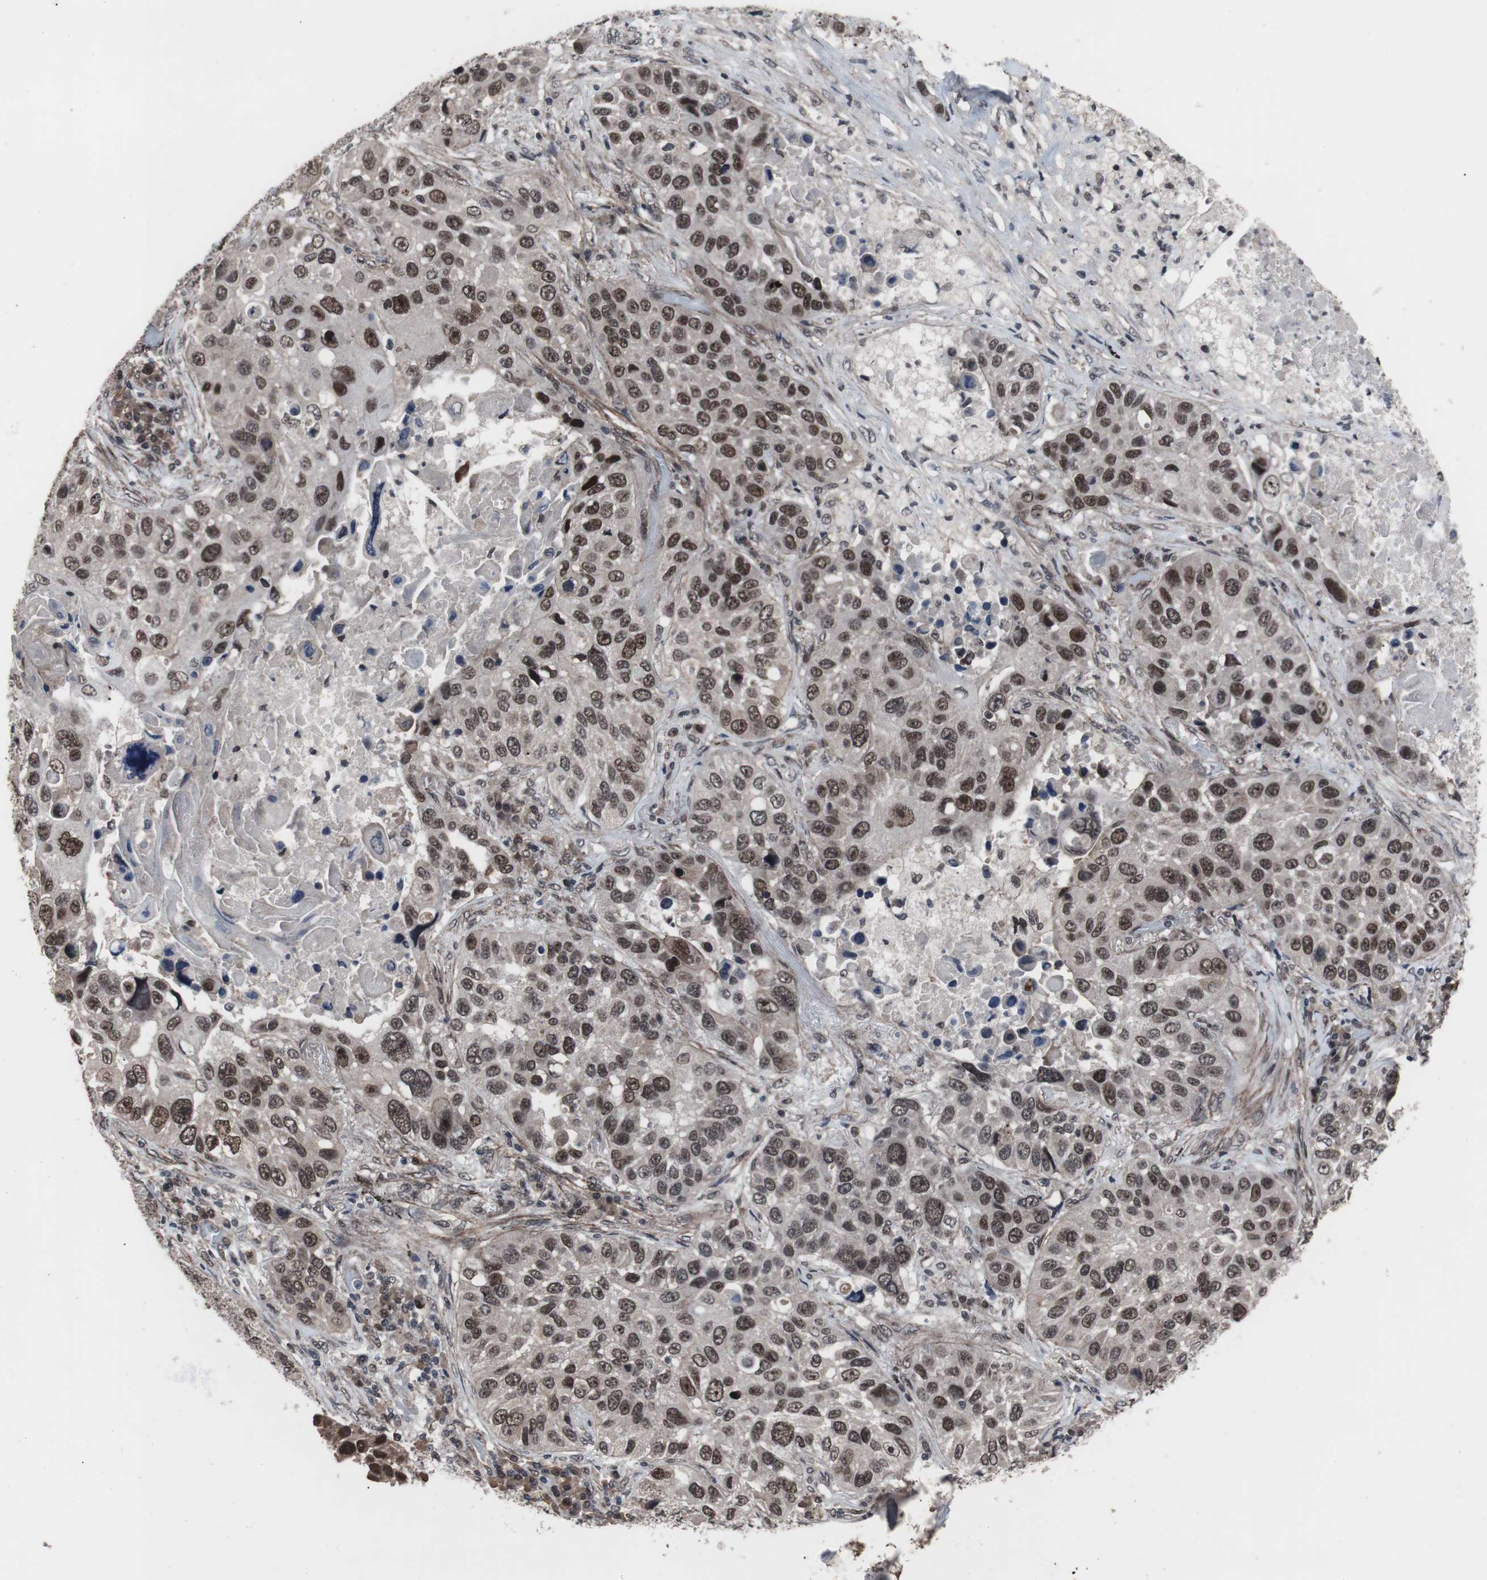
{"staining": {"intensity": "moderate", "quantity": ">75%", "location": "nuclear"}, "tissue": "lung cancer", "cell_type": "Tumor cells", "image_type": "cancer", "snomed": [{"axis": "morphology", "description": "Squamous cell carcinoma, NOS"}, {"axis": "topography", "description": "Lung"}], "caption": "The image demonstrates immunohistochemical staining of squamous cell carcinoma (lung). There is moderate nuclear staining is appreciated in about >75% of tumor cells.", "gene": "GTF2F2", "patient": {"sex": "male", "age": 57}}